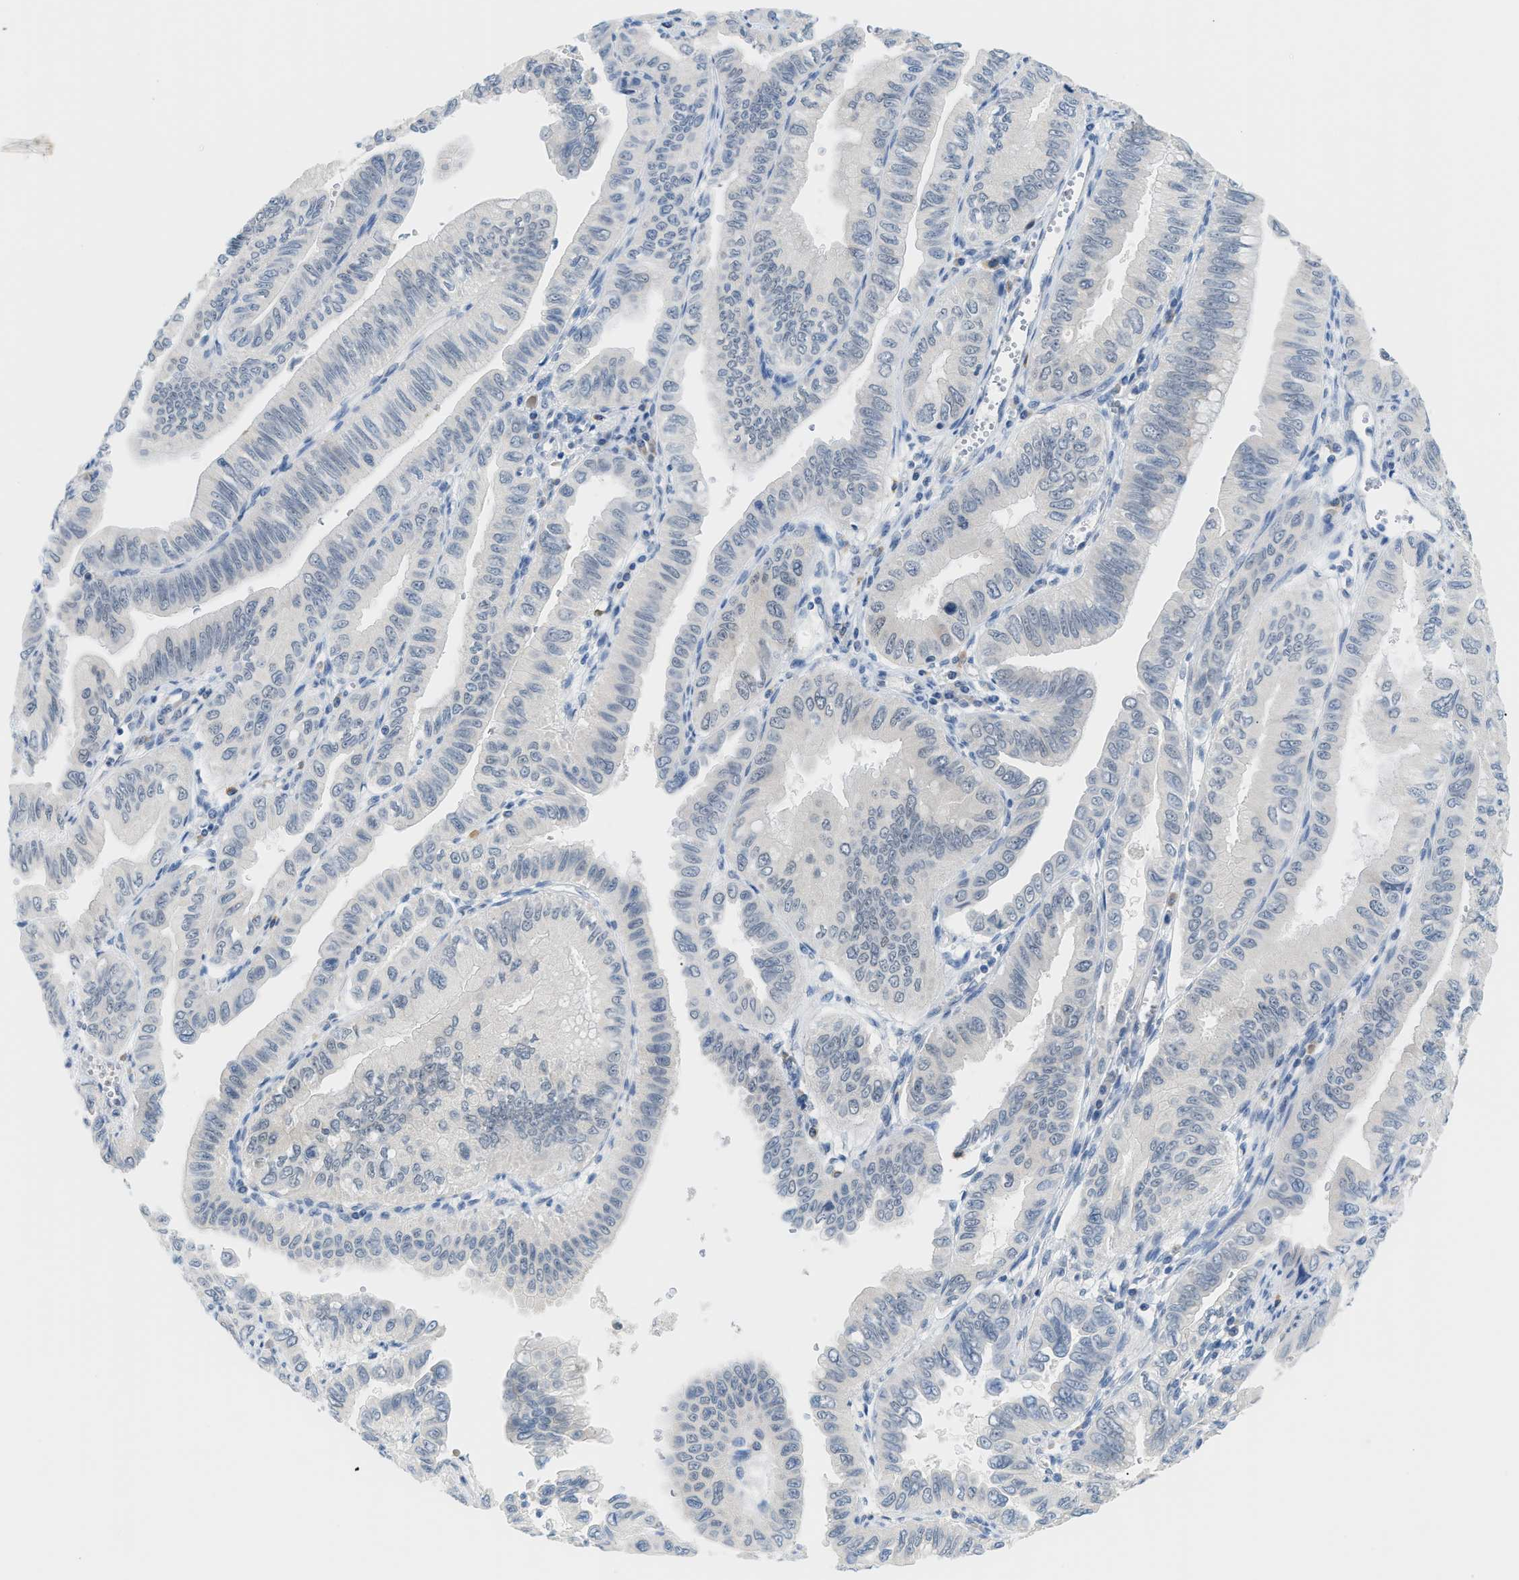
{"staining": {"intensity": "weak", "quantity": "<25%", "location": "cytoplasmic/membranous"}, "tissue": "pancreatic cancer", "cell_type": "Tumor cells", "image_type": "cancer", "snomed": [{"axis": "morphology", "description": "Normal tissue, NOS"}, {"axis": "topography", "description": "Lymph node"}], "caption": "Pancreatic cancer was stained to show a protein in brown. There is no significant expression in tumor cells. (DAB IHC with hematoxylin counter stain).", "gene": "PSAT1", "patient": {"sex": "male", "age": 50}}